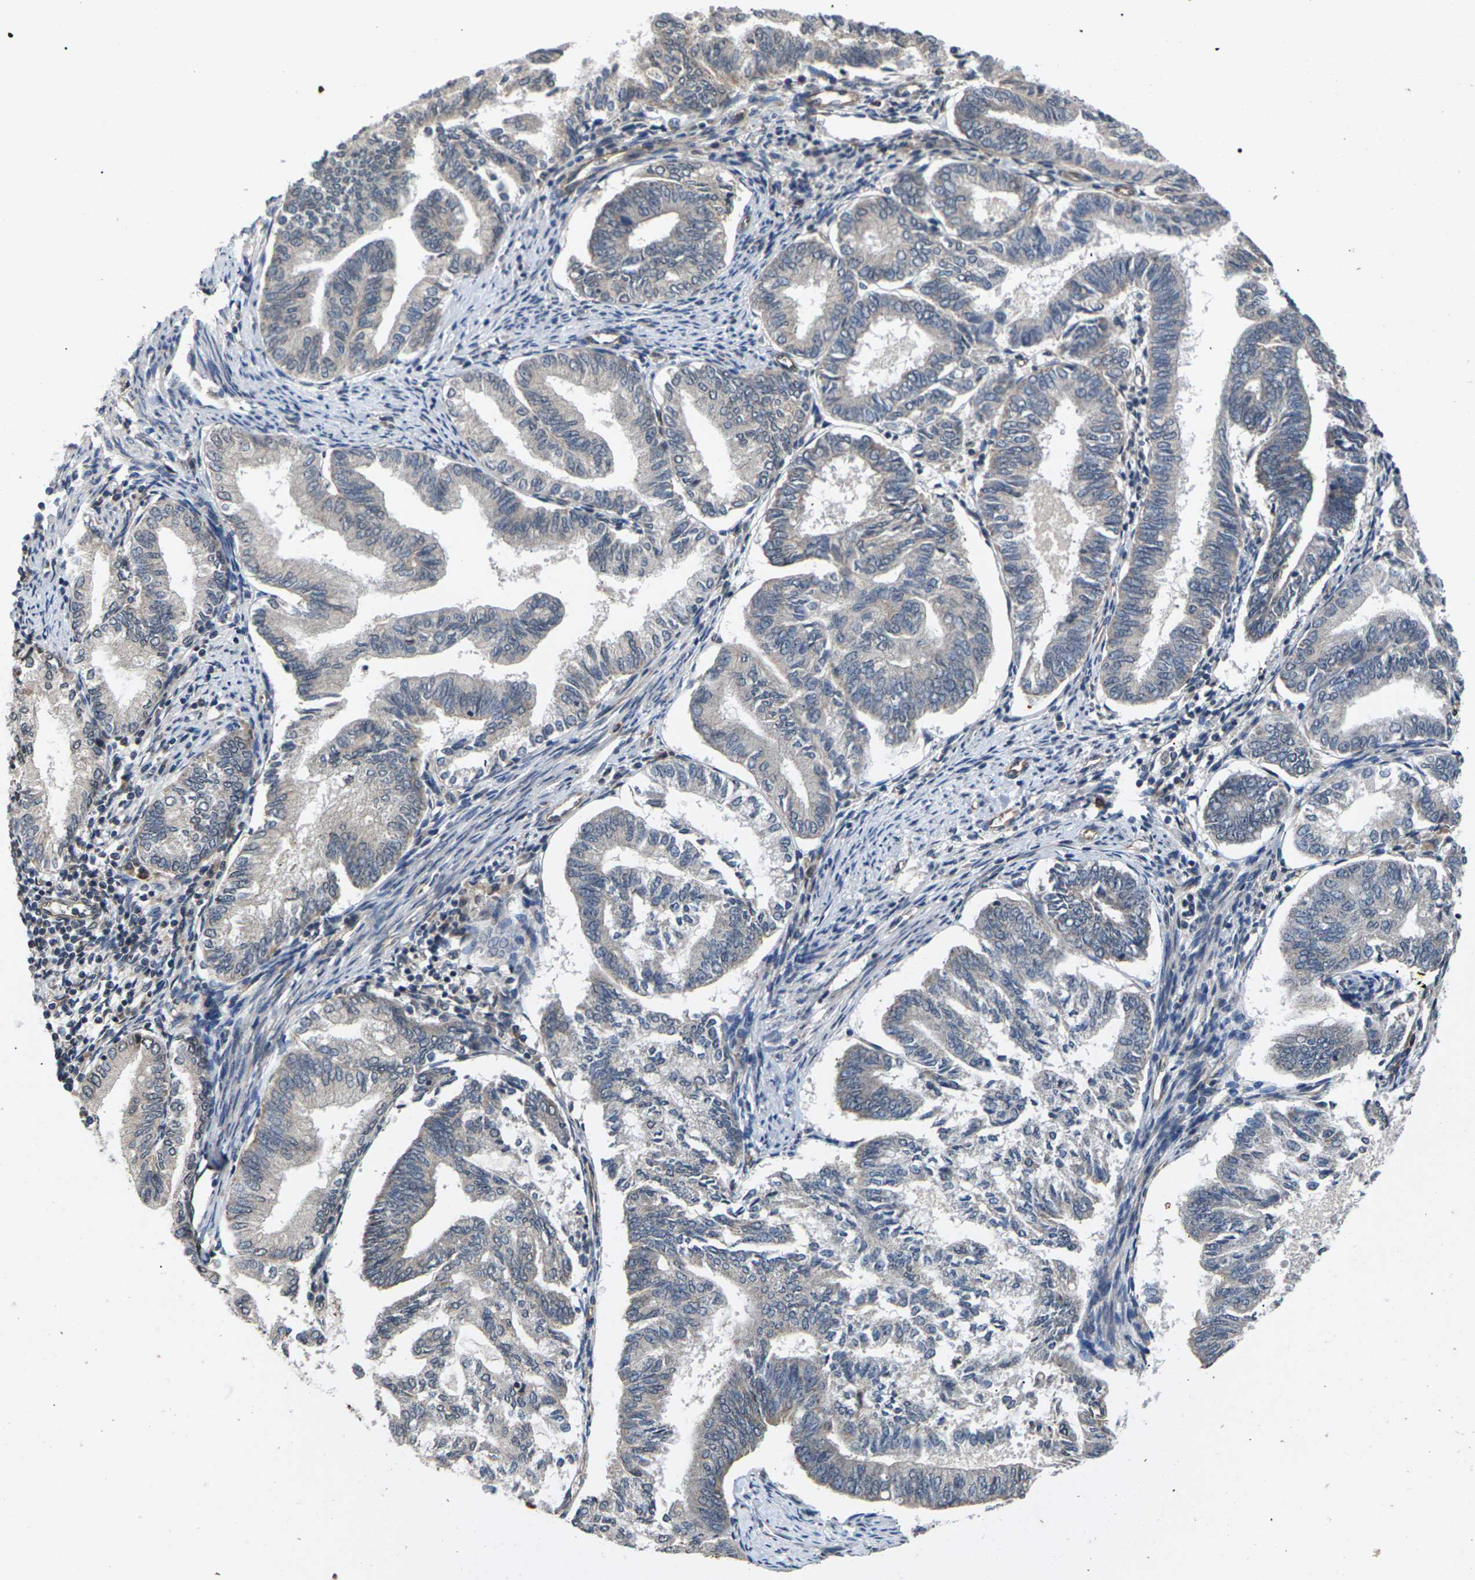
{"staining": {"intensity": "weak", "quantity": ">75%", "location": "cytoplasmic/membranous"}, "tissue": "endometrial cancer", "cell_type": "Tumor cells", "image_type": "cancer", "snomed": [{"axis": "morphology", "description": "Adenocarcinoma, NOS"}, {"axis": "topography", "description": "Endometrium"}], "caption": "Tumor cells demonstrate low levels of weak cytoplasmic/membranous staining in approximately >75% of cells in human adenocarcinoma (endometrial).", "gene": "DKK2", "patient": {"sex": "female", "age": 86}}